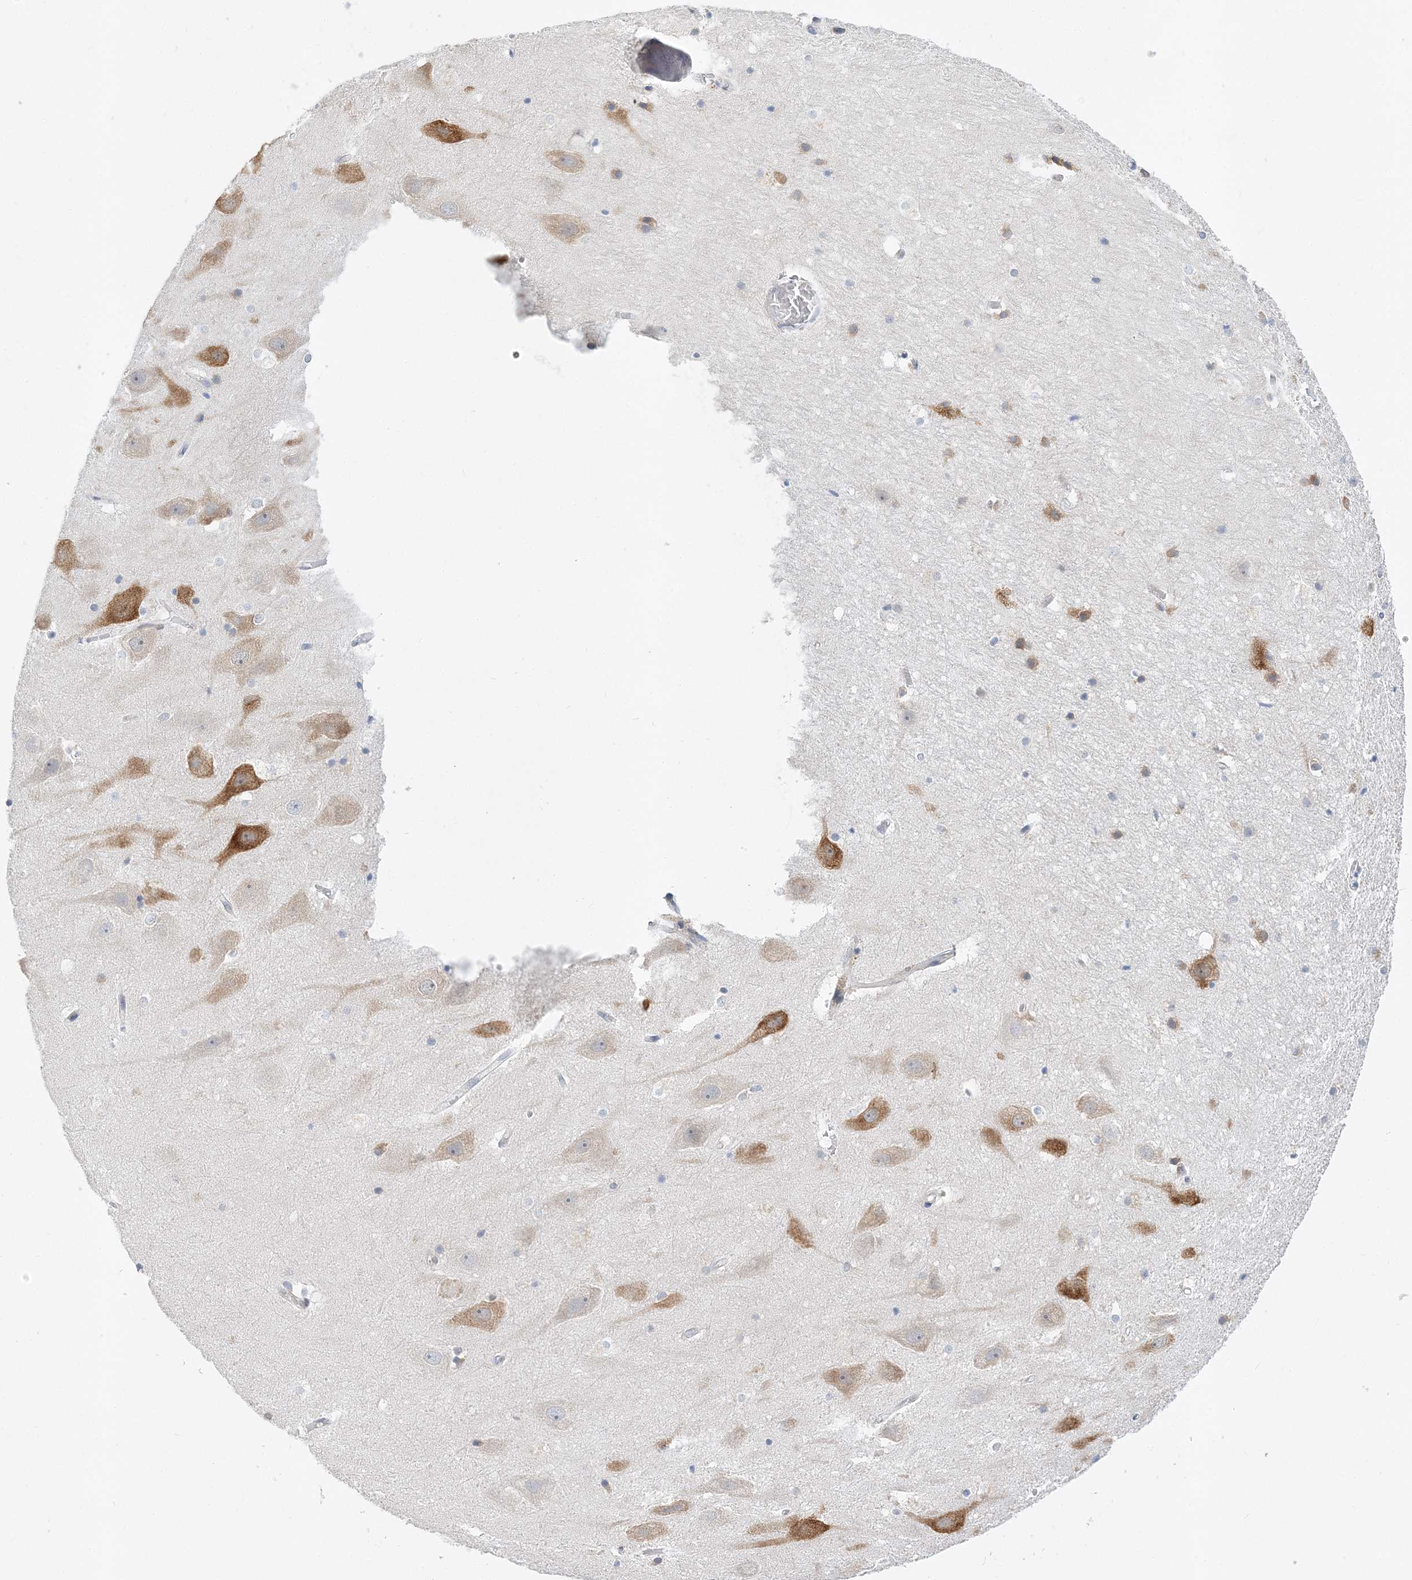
{"staining": {"intensity": "moderate", "quantity": "<25%", "location": "cytoplasmic/membranous"}, "tissue": "hippocampus", "cell_type": "Glial cells", "image_type": "normal", "snomed": [{"axis": "morphology", "description": "Normal tissue, NOS"}, {"axis": "topography", "description": "Hippocampus"}], "caption": "Immunohistochemistry of normal human hippocampus displays low levels of moderate cytoplasmic/membranous staining in about <25% of glial cells. Using DAB (brown) and hematoxylin (blue) stains, captured at high magnification using brightfield microscopy.", "gene": "LARP4B", "patient": {"sex": "female", "age": 52}}